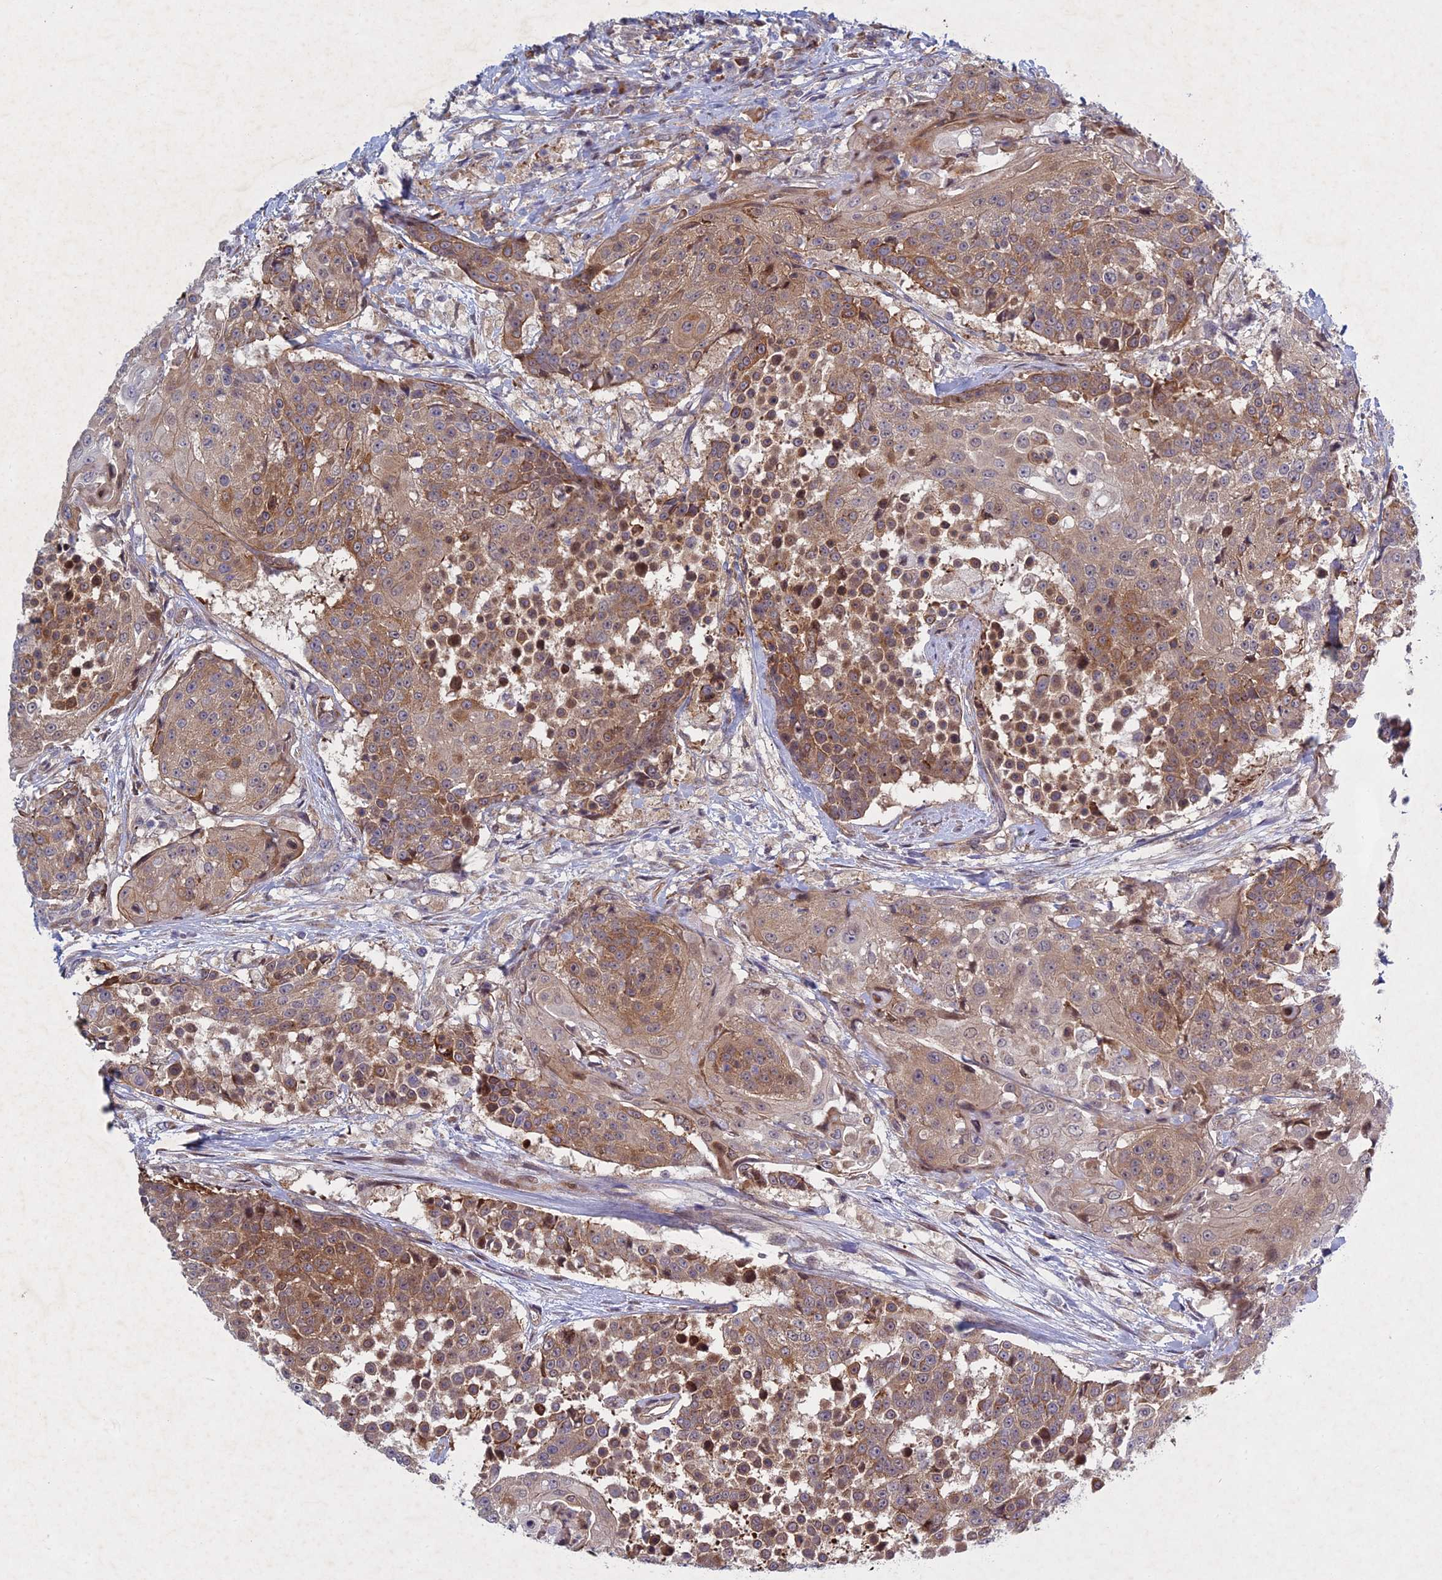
{"staining": {"intensity": "moderate", "quantity": "25%-75%", "location": "cytoplasmic/membranous"}, "tissue": "urothelial cancer", "cell_type": "Tumor cells", "image_type": "cancer", "snomed": [{"axis": "morphology", "description": "Urothelial carcinoma, High grade"}, {"axis": "topography", "description": "Urinary bladder"}], "caption": "A high-resolution histopathology image shows immunohistochemistry (IHC) staining of urothelial carcinoma (high-grade), which demonstrates moderate cytoplasmic/membranous staining in about 25%-75% of tumor cells. (Stains: DAB in brown, nuclei in blue, Microscopy: brightfield microscopy at high magnification).", "gene": "PTHLH", "patient": {"sex": "female", "age": 63}}